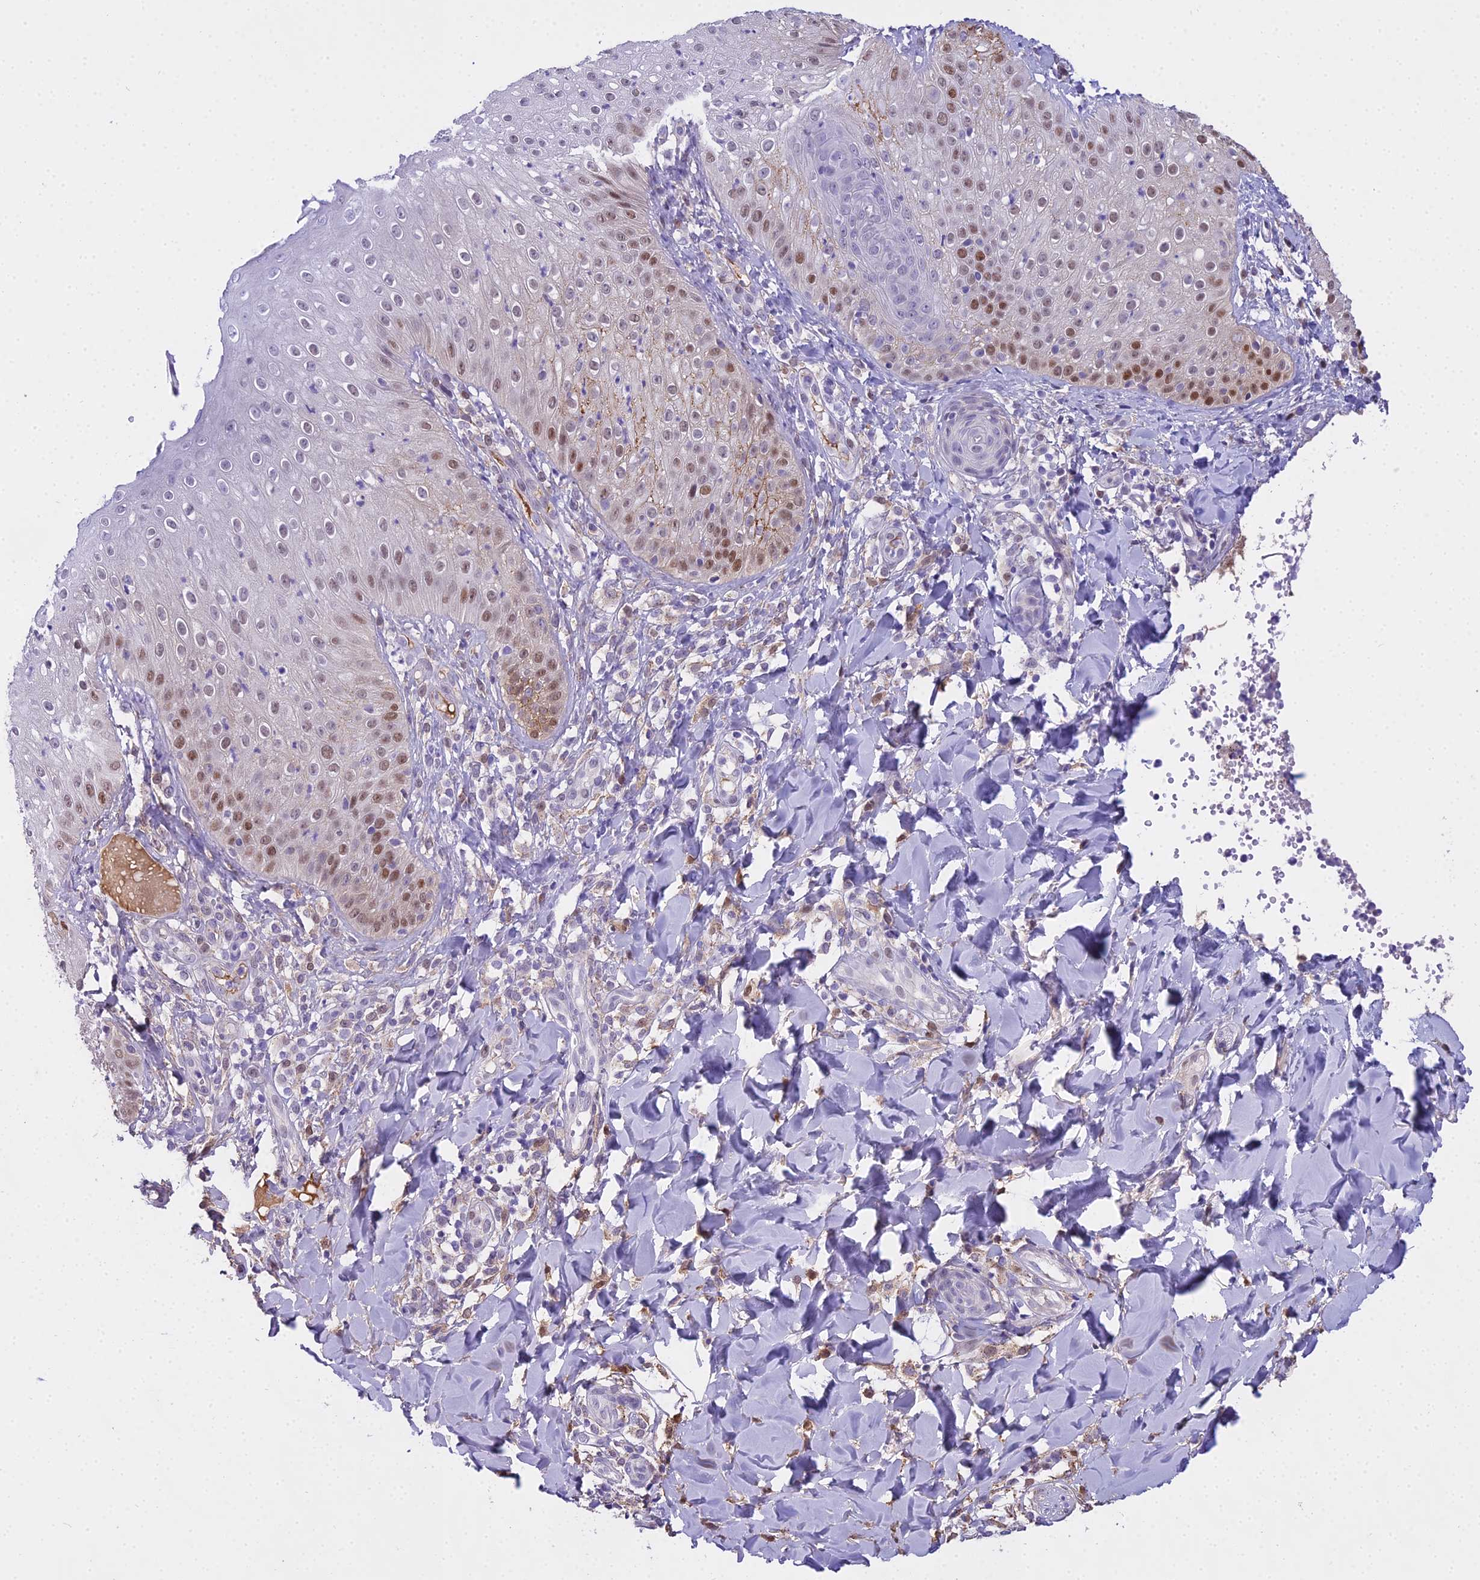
{"staining": {"intensity": "moderate", "quantity": "25%-75%", "location": "nuclear"}, "tissue": "skin", "cell_type": "Epidermal cells", "image_type": "normal", "snomed": [{"axis": "morphology", "description": "Normal tissue, NOS"}, {"axis": "morphology", "description": "Inflammation, NOS"}, {"axis": "topography", "description": "Soft tissue"}, {"axis": "topography", "description": "Anal"}], "caption": "Immunohistochemistry (DAB) staining of normal skin exhibits moderate nuclear protein staining in about 25%-75% of epidermal cells. (DAB (3,3'-diaminobenzidine) IHC, brown staining for protein, blue staining for nuclei).", "gene": "MAT2A", "patient": {"sex": "female", "age": 15}}